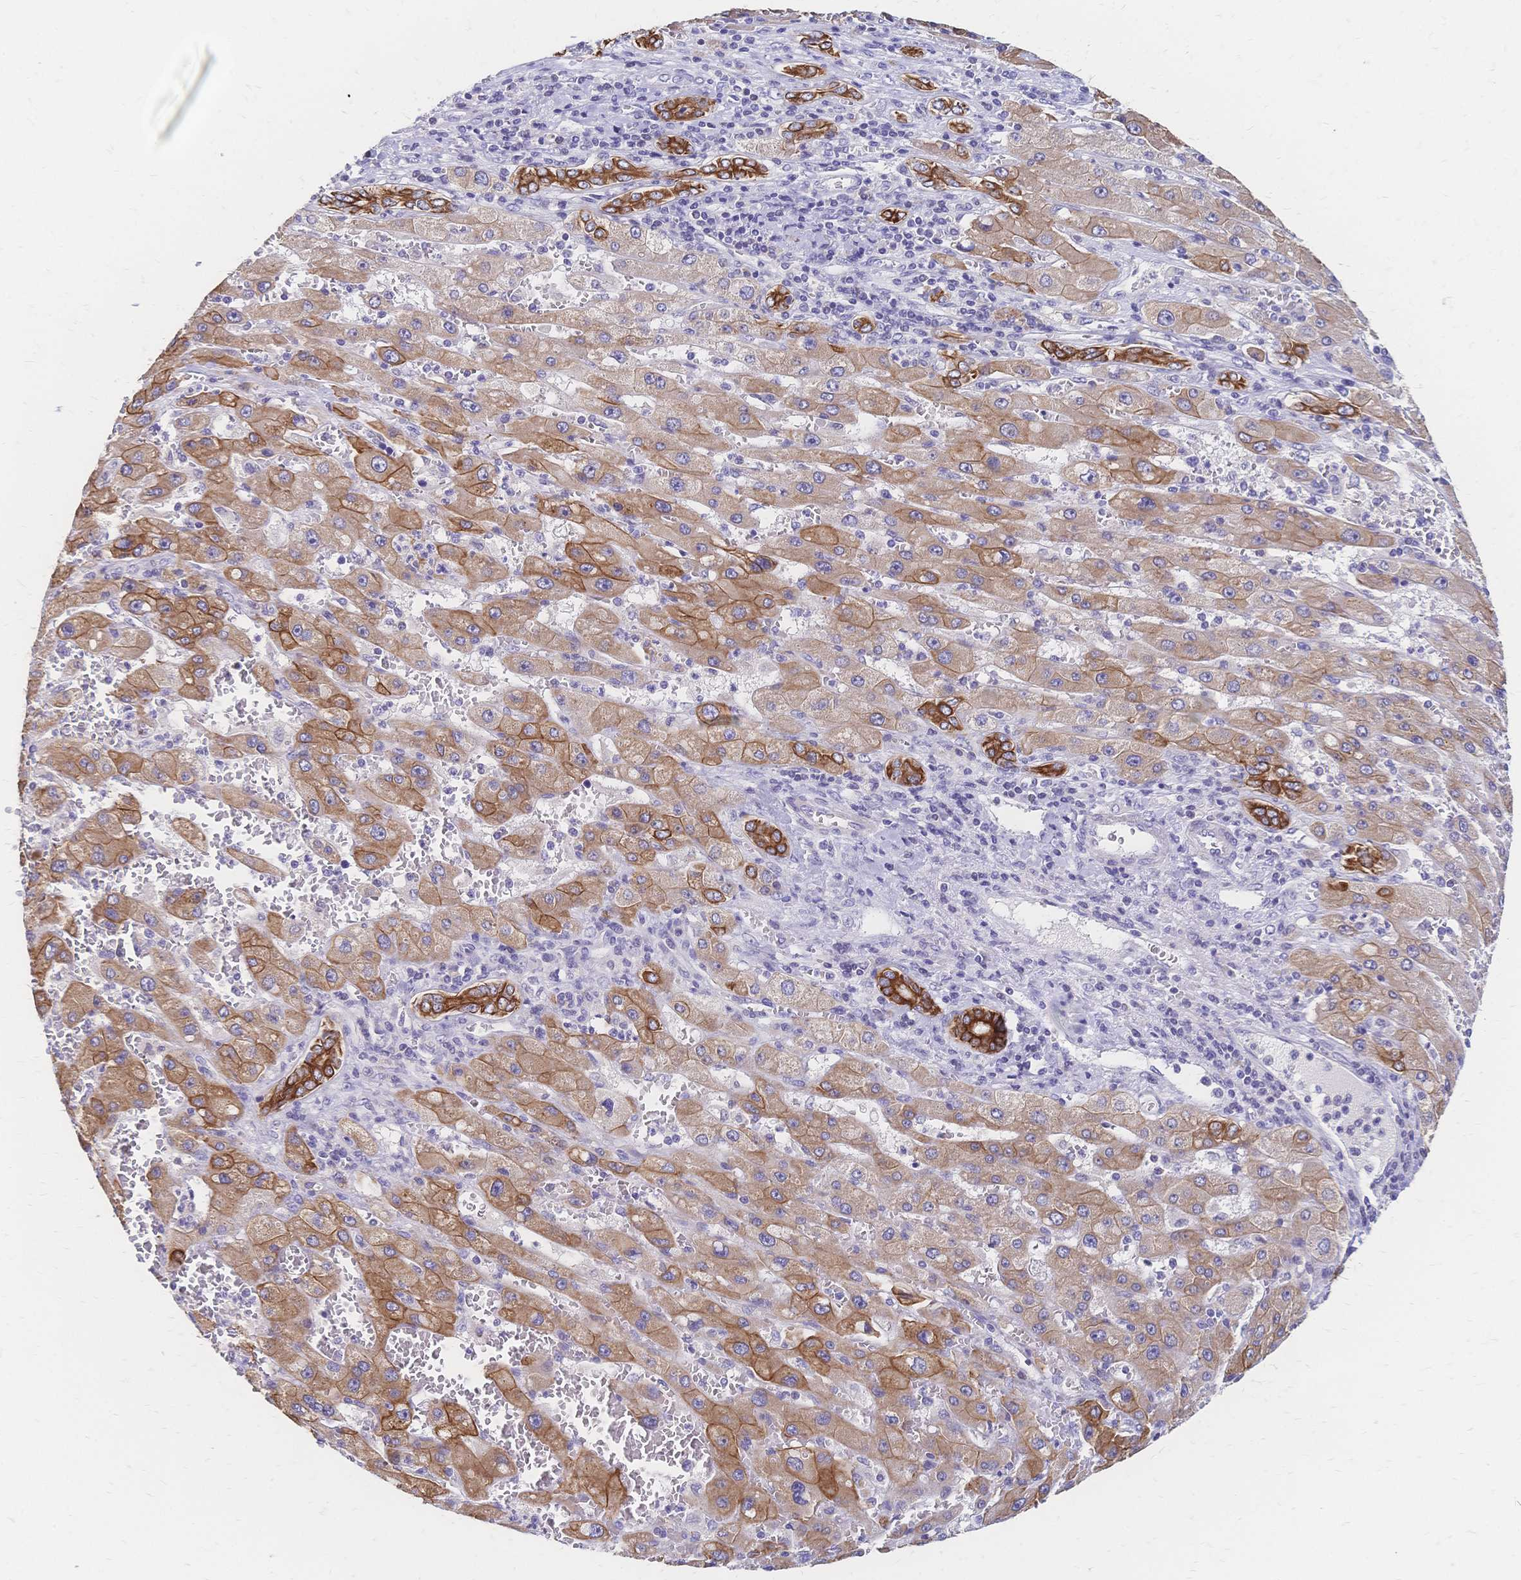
{"staining": {"intensity": "moderate", "quantity": ">75%", "location": "cytoplasmic/membranous"}, "tissue": "liver cancer", "cell_type": "Tumor cells", "image_type": "cancer", "snomed": [{"axis": "morphology", "description": "Carcinoma, Hepatocellular, NOS"}, {"axis": "topography", "description": "Liver"}], "caption": "Hepatocellular carcinoma (liver) stained with a protein marker reveals moderate staining in tumor cells.", "gene": "DTNB", "patient": {"sex": "female", "age": 73}}